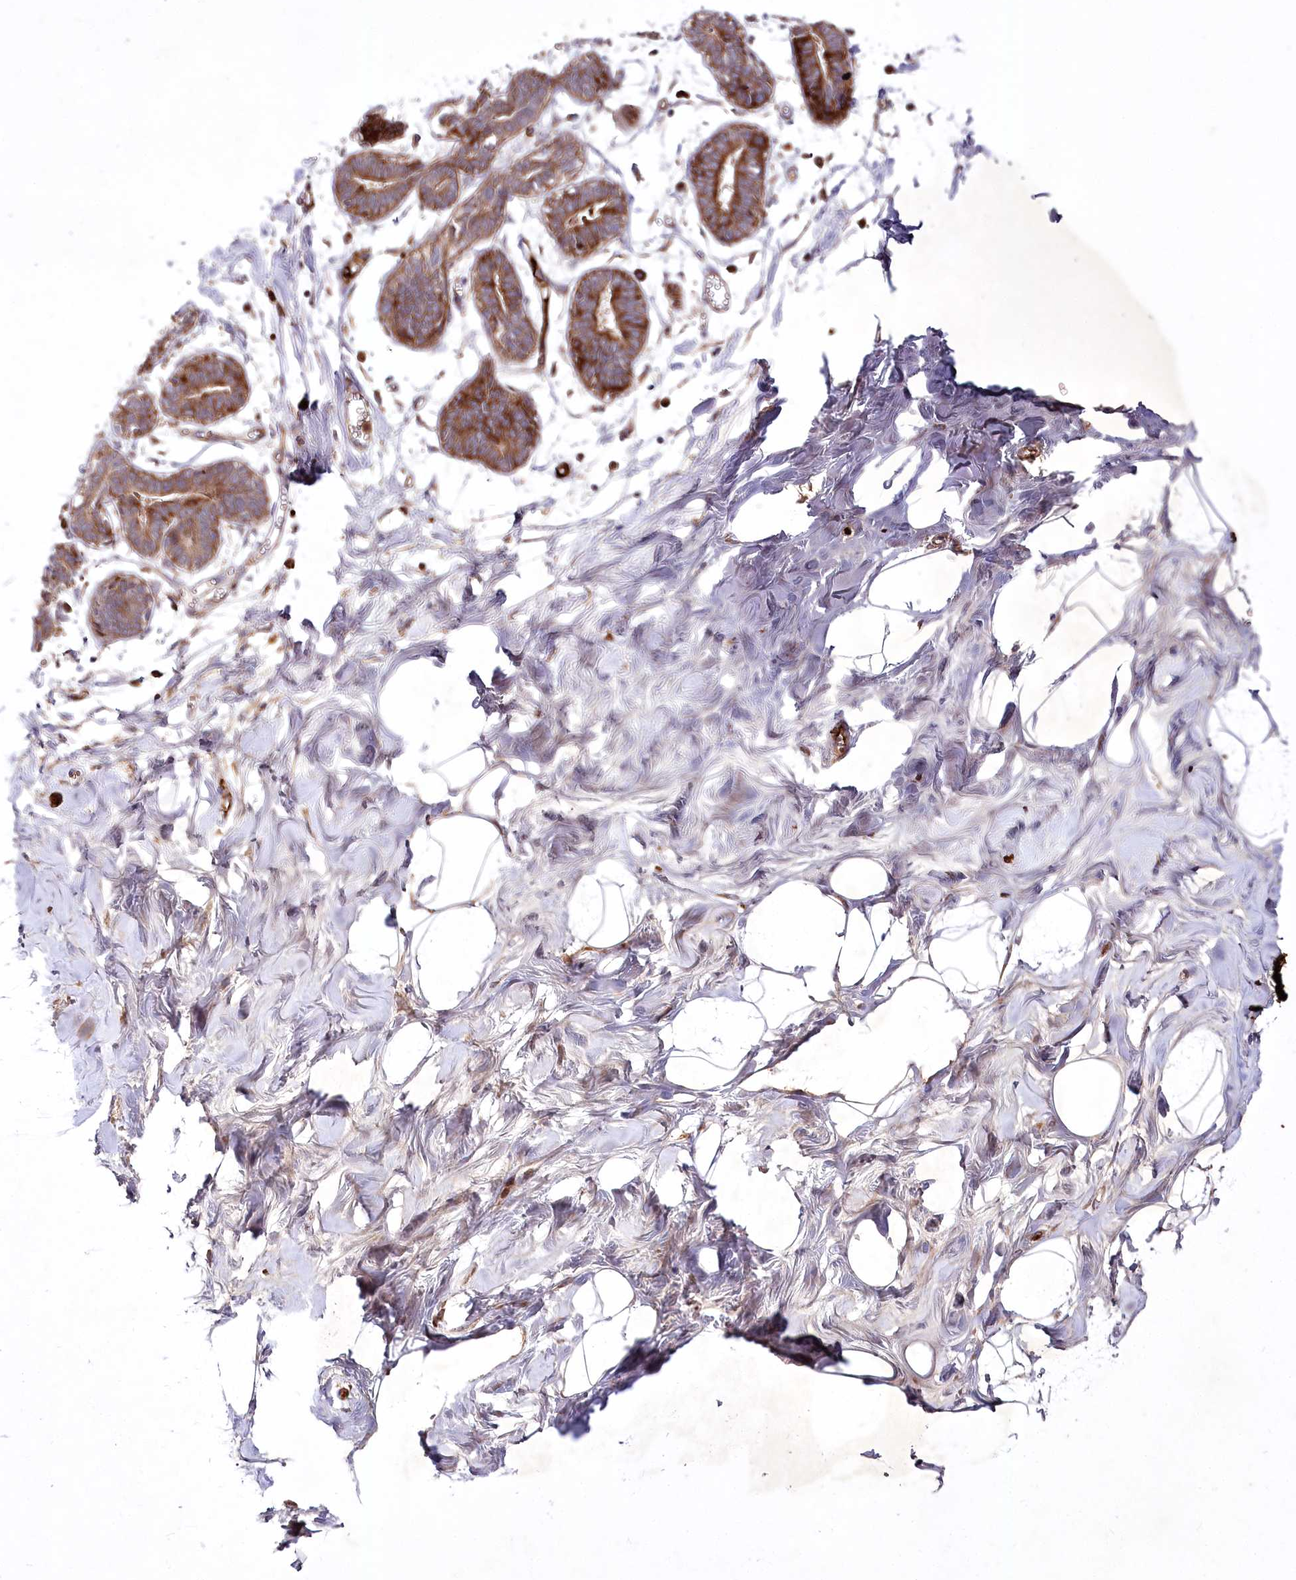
{"staining": {"intensity": "negative", "quantity": "none", "location": "none"}, "tissue": "breast", "cell_type": "Adipocytes", "image_type": "normal", "snomed": [{"axis": "morphology", "description": "Normal tissue, NOS"}, {"axis": "topography", "description": "Breast"}], "caption": "Human breast stained for a protein using immunohistochemistry (IHC) exhibits no staining in adipocytes.", "gene": "PSTK", "patient": {"sex": "female", "age": 27}}